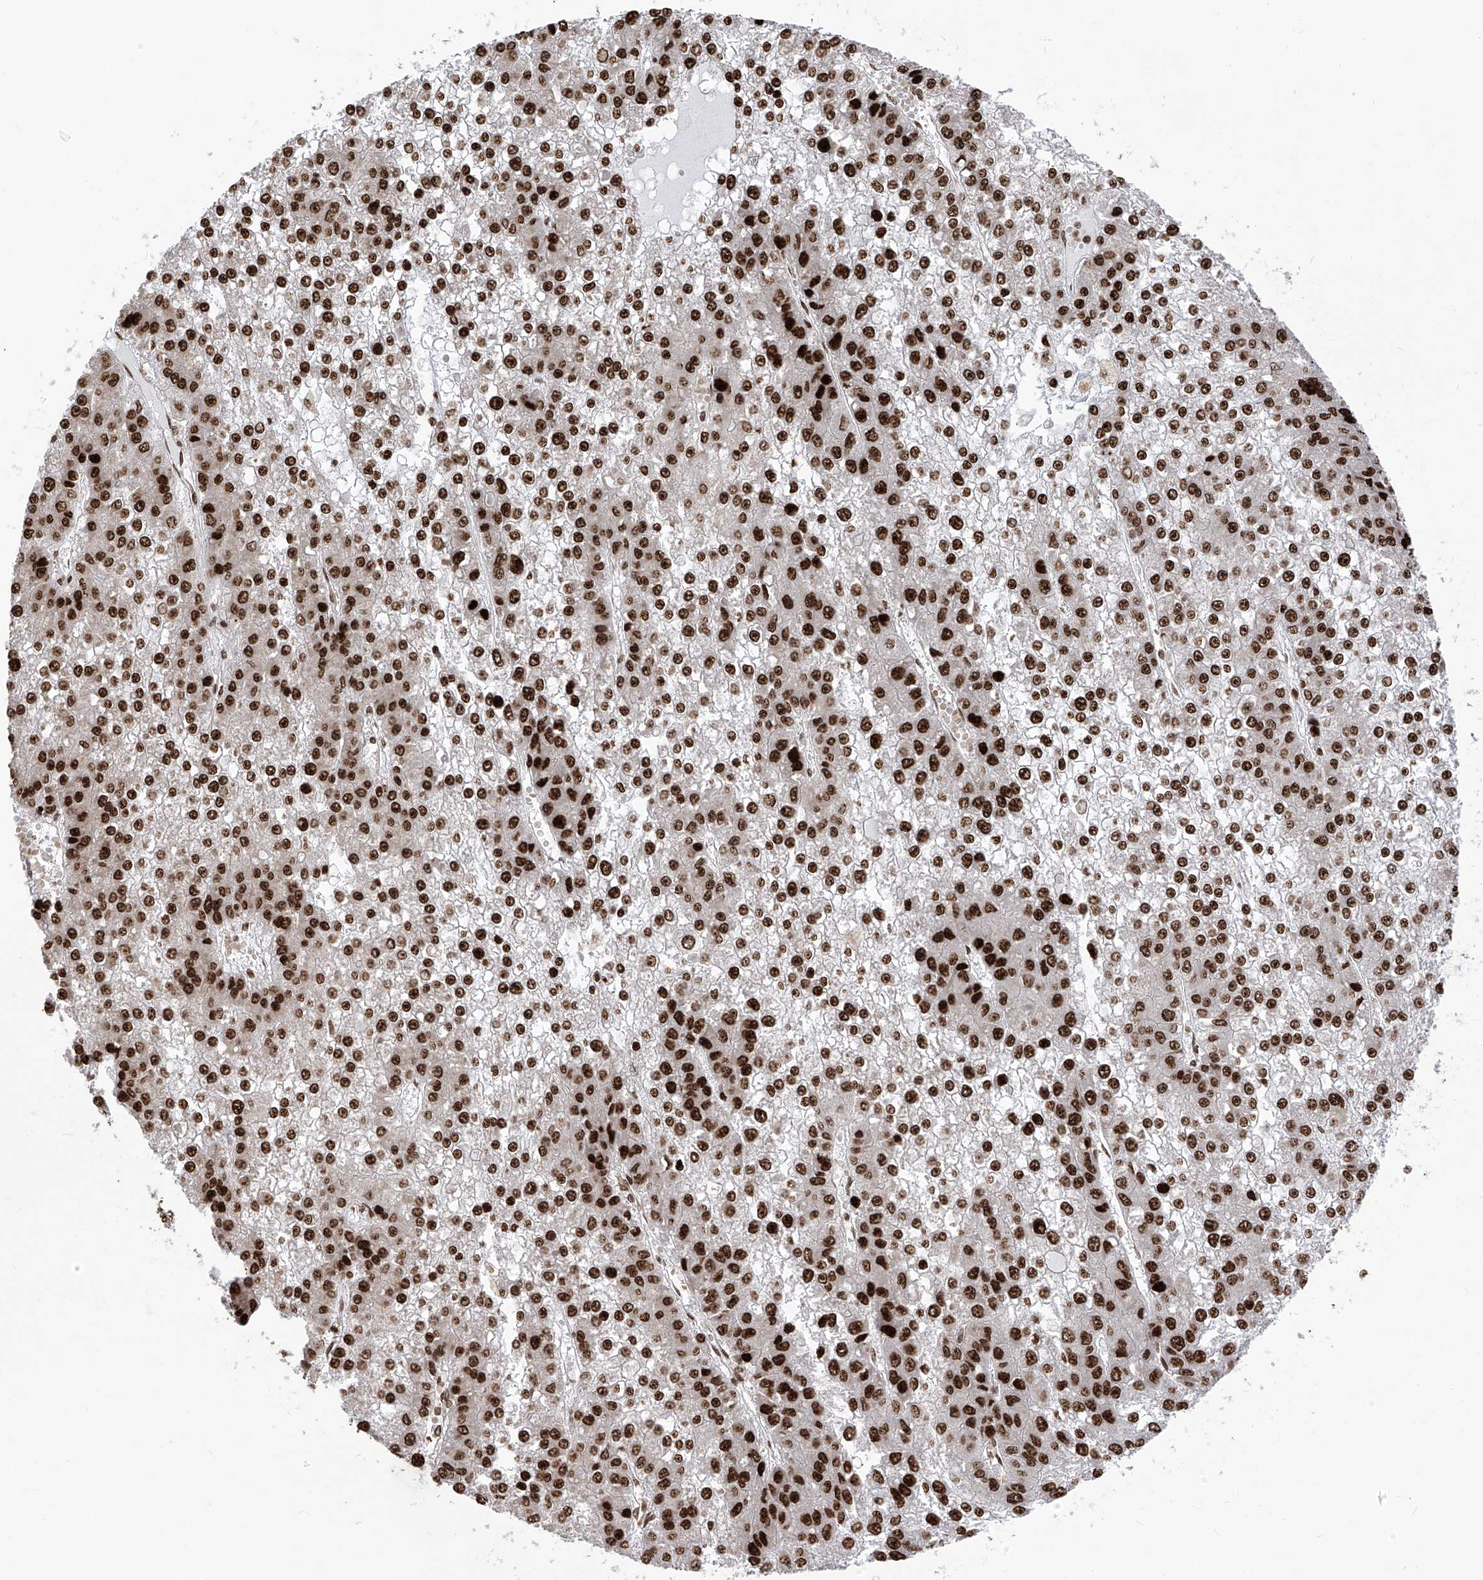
{"staining": {"intensity": "strong", "quantity": ">75%", "location": "nuclear"}, "tissue": "liver cancer", "cell_type": "Tumor cells", "image_type": "cancer", "snomed": [{"axis": "morphology", "description": "Carcinoma, Hepatocellular, NOS"}, {"axis": "topography", "description": "Liver"}], "caption": "Protein staining by immunohistochemistry exhibits strong nuclear positivity in about >75% of tumor cells in liver hepatocellular carcinoma.", "gene": "PAK1IP1", "patient": {"sex": "female", "age": 73}}